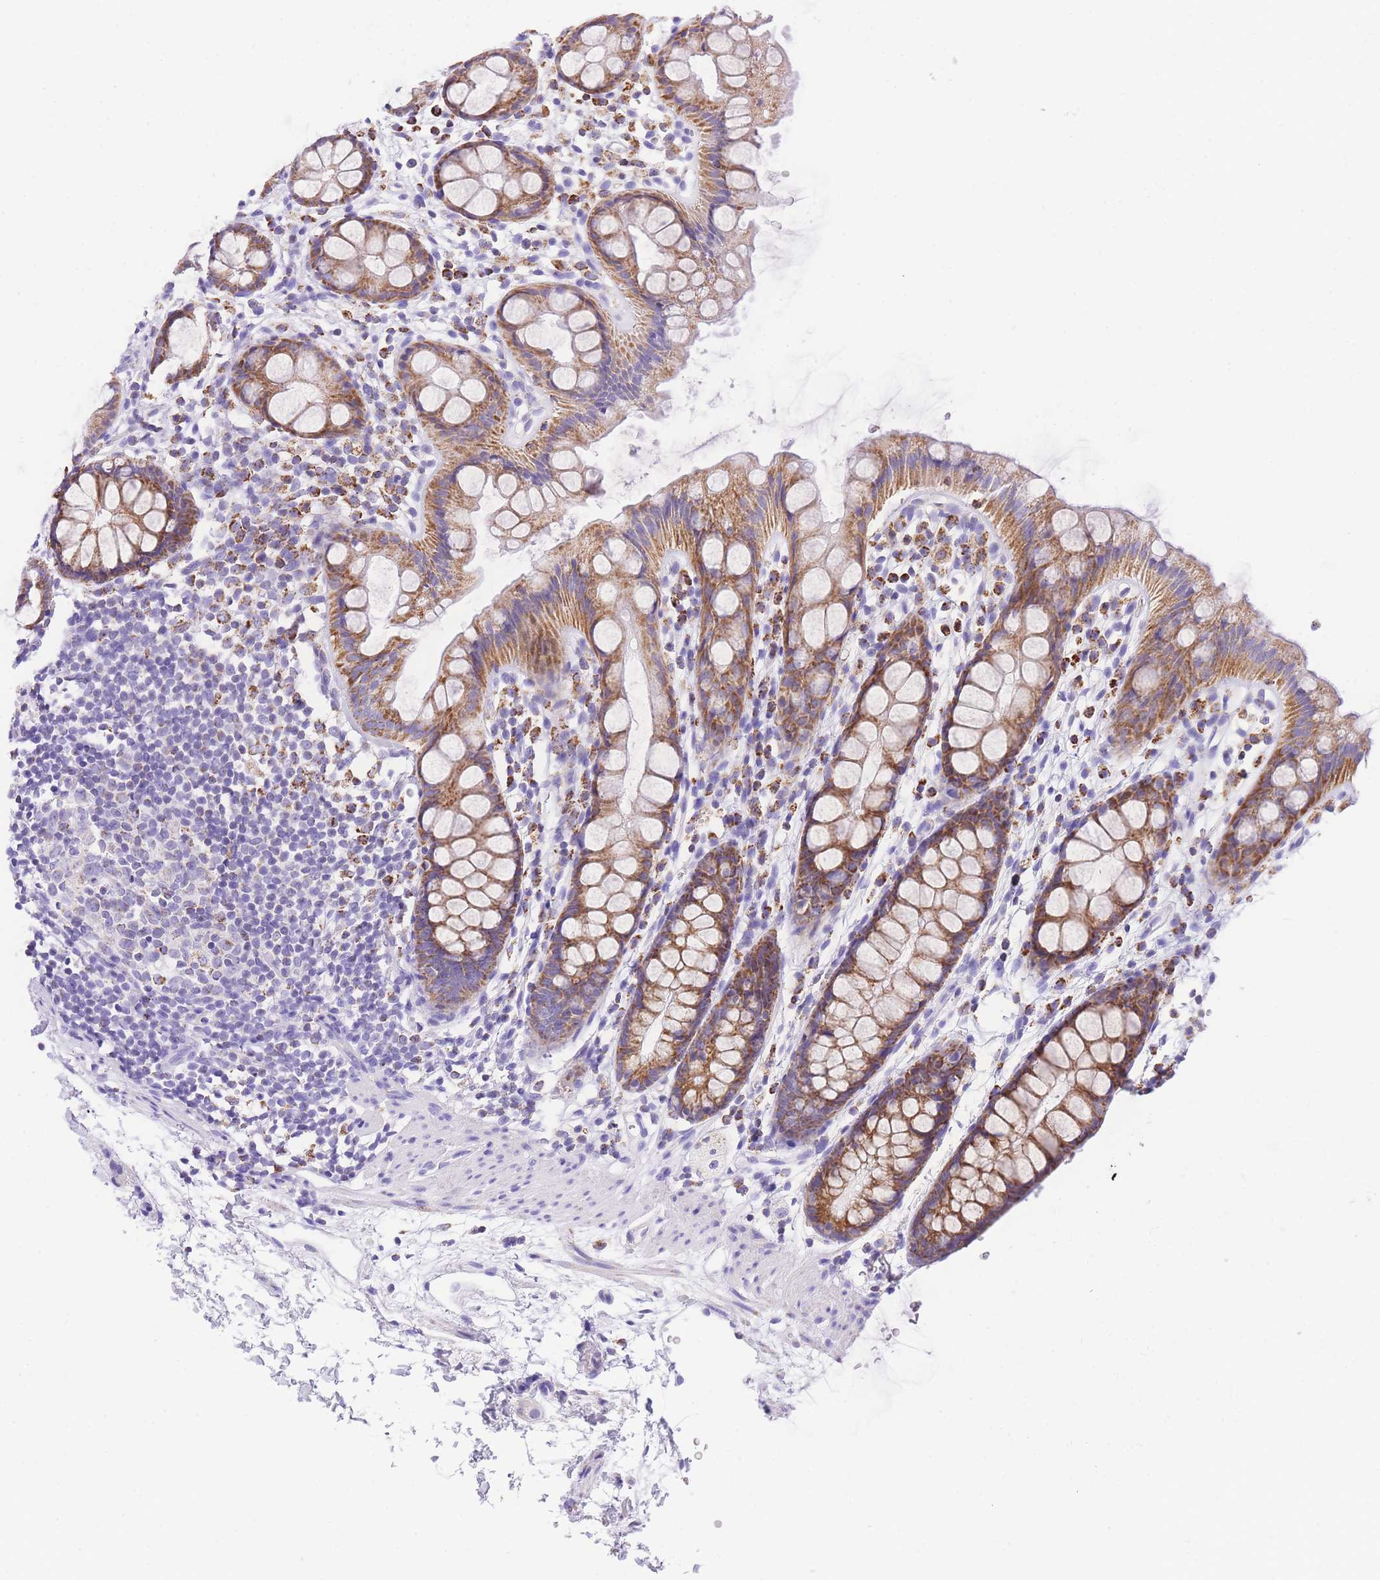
{"staining": {"intensity": "moderate", "quantity": ">75%", "location": "cytoplasmic/membranous"}, "tissue": "rectum", "cell_type": "Glandular cells", "image_type": "normal", "snomed": [{"axis": "morphology", "description": "Normal tissue, NOS"}, {"axis": "topography", "description": "Rectum"}], "caption": "Immunohistochemical staining of unremarkable rectum reveals >75% levels of moderate cytoplasmic/membranous protein expression in about >75% of glandular cells. (Stains: DAB in brown, nuclei in blue, Microscopy: brightfield microscopy at high magnification).", "gene": "NKD2", "patient": {"sex": "female", "age": 65}}